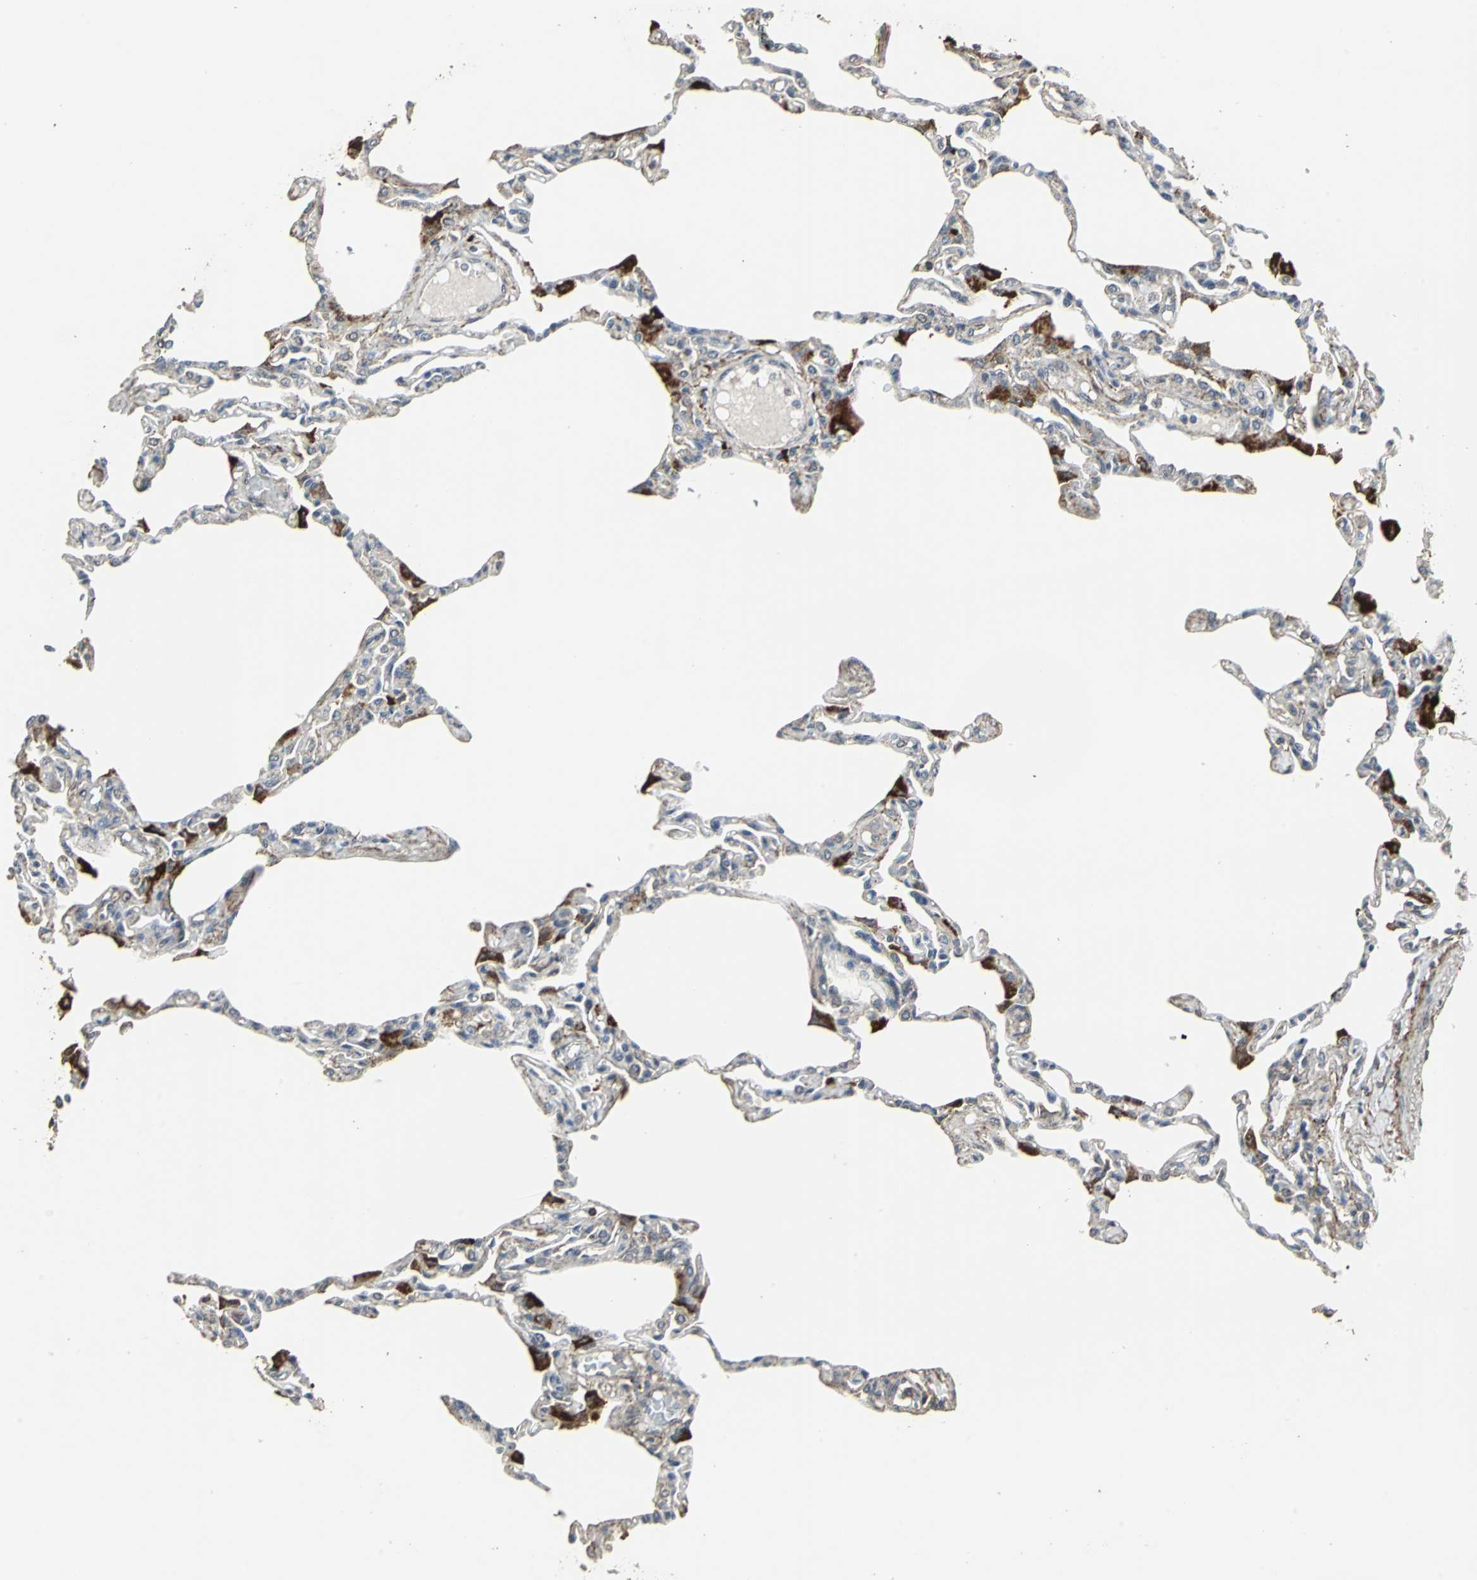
{"staining": {"intensity": "moderate", "quantity": "<25%", "location": "cytoplasmic/membranous"}, "tissue": "lung", "cell_type": "Alveolar cells", "image_type": "normal", "snomed": [{"axis": "morphology", "description": "Normal tissue, NOS"}, {"axis": "topography", "description": "Lung"}], "caption": "Immunohistochemistry (IHC) micrograph of normal lung stained for a protein (brown), which reveals low levels of moderate cytoplasmic/membranous positivity in about <25% of alveolar cells.", "gene": "DNAJB4", "patient": {"sex": "female", "age": 49}}